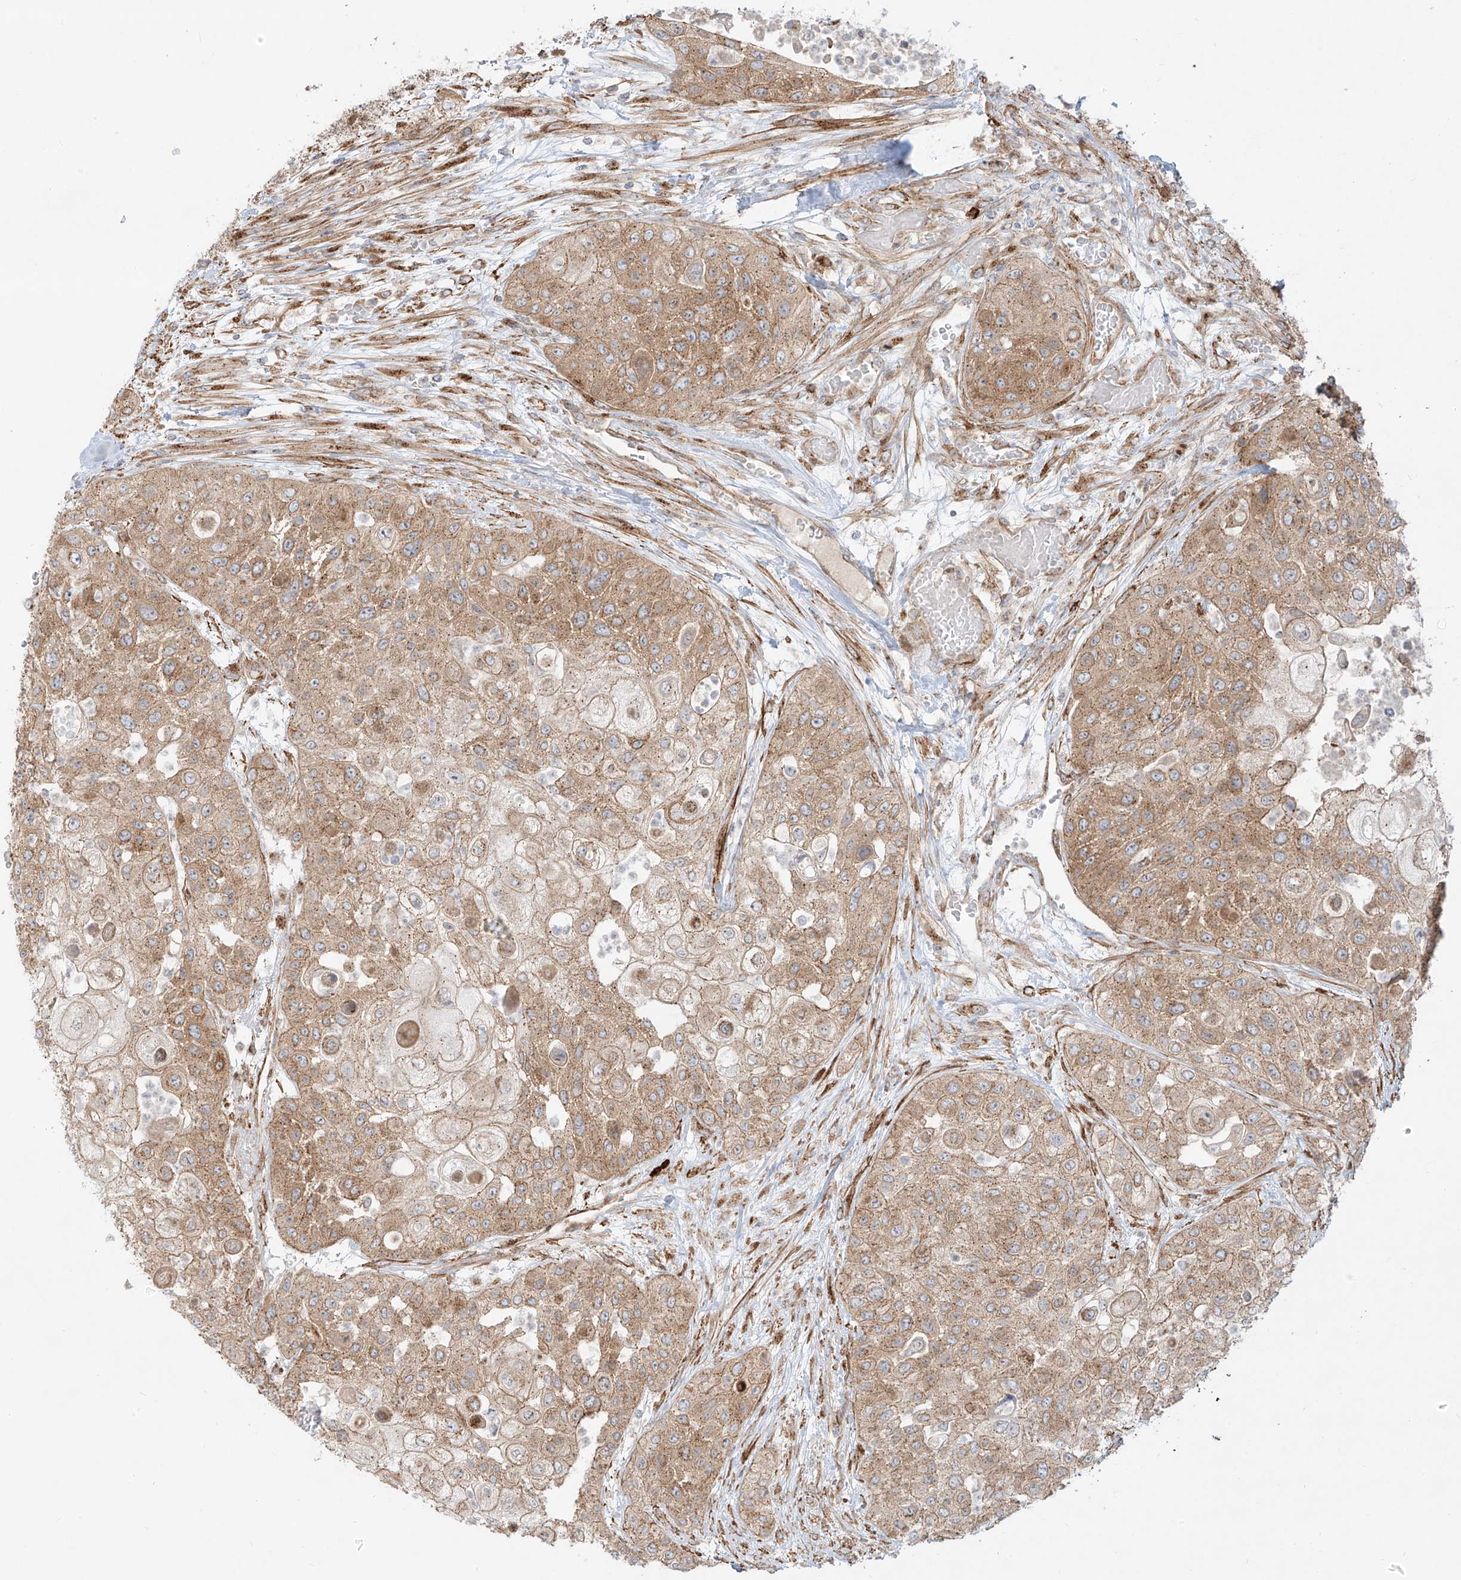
{"staining": {"intensity": "moderate", "quantity": ">75%", "location": "cytoplasmic/membranous"}, "tissue": "urothelial cancer", "cell_type": "Tumor cells", "image_type": "cancer", "snomed": [{"axis": "morphology", "description": "Urothelial carcinoma, High grade"}, {"axis": "topography", "description": "Urinary bladder"}], "caption": "Immunohistochemistry of human urothelial cancer reveals medium levels of moderate cytoplasmic/membranous positivity in about >75% of tumor cells.", "gene": "ZNF287", "patient": {"sex": "female", "age": 79}}